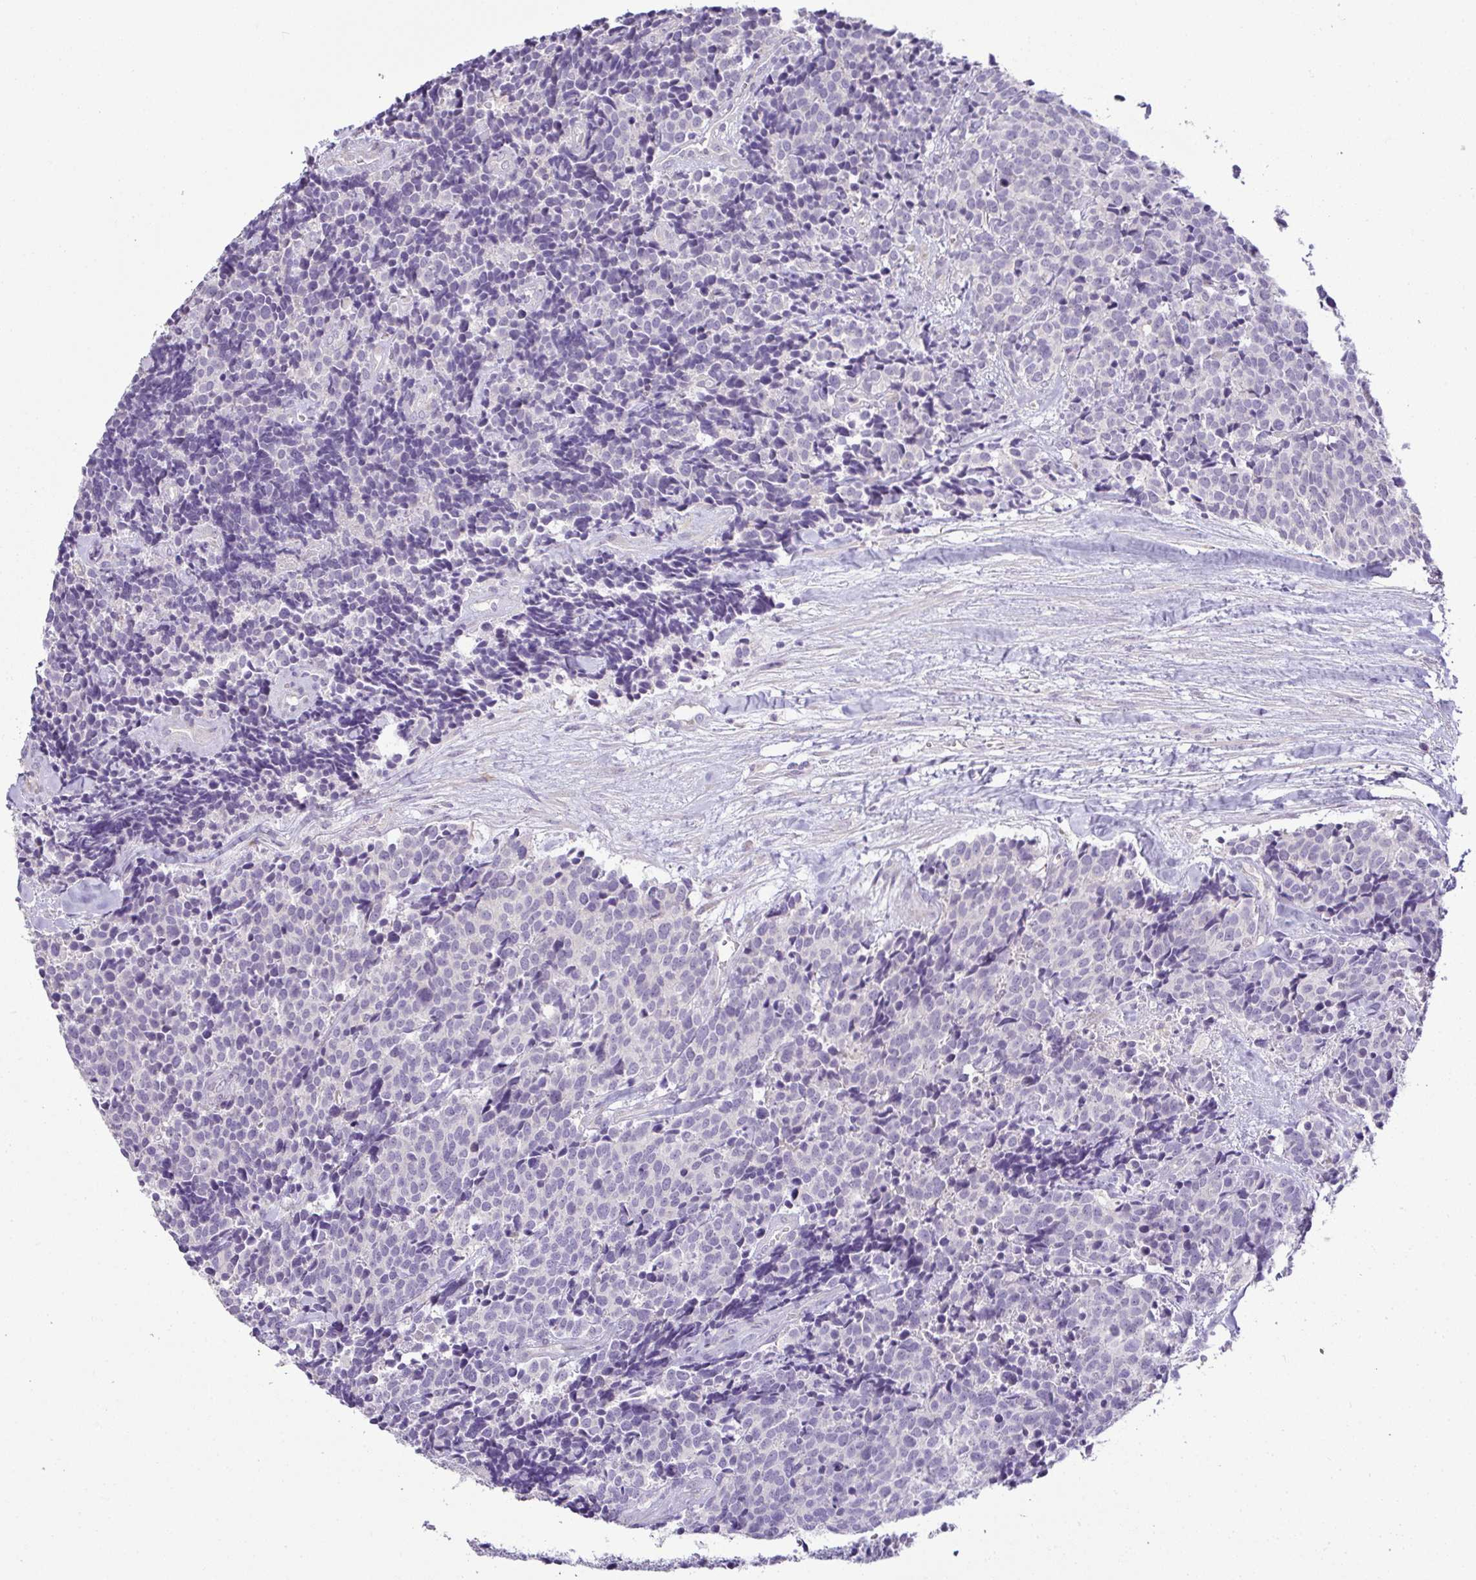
{"staining": {"intensity": "negative", "quantity": "none", "location": "none"}, "tissue": "carcinoid", "cell_type": "Tumor cells", "image_type": "cancer", "snomed": [{"axis": "morphology", "description": "Carcinoid, malignant, NOS"}, {"axis": "topography", "description": "Skin"}], "caption": "The image displays no significant expression in tumor cells of carcinoid (malignant).", "gene": "CMPK1", "patient": {"sex": "female", "age": 79}}